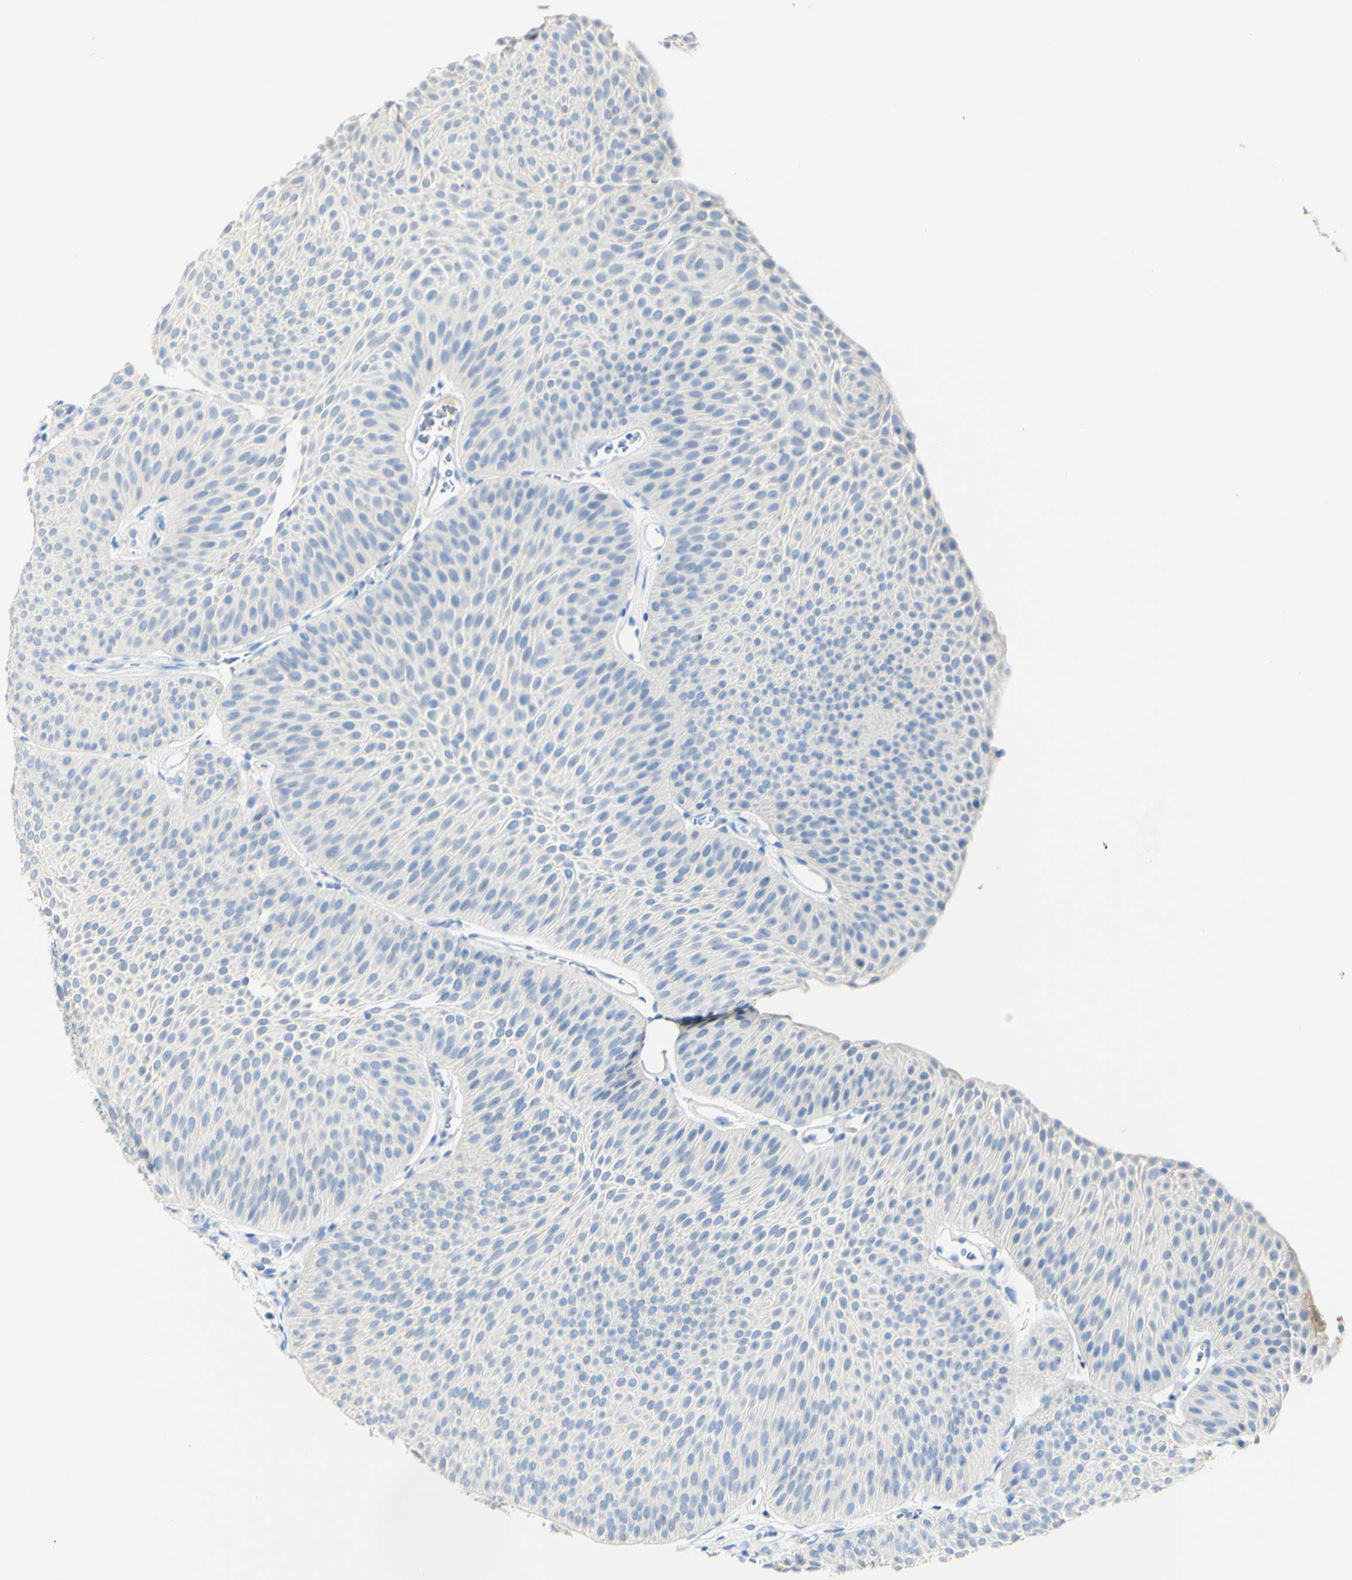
{"staining": {"intensity": "negative", "quantity": "none", "location": "none"}, "tissue": "urothelial cancer", "cell_type": "Tumor cells", "image_type": "cancer", "snomed": [{"axis": "morphology", "description": "Urothelial carcinoma, Low grade"}, {"axis": "topography", "description": "Urinary bladder"}], "caption": "Tumor cells show no significant positivity in urothelial carcinoma (low-grade). (Stains: DAB (3,3'-diaminobenzidine) IHC with hematoxylin counter stain, Microscopy: brightfield microscopy at high magnification).", "gene": "PIGR", "patient": {"sex": "female", "age": 60}}